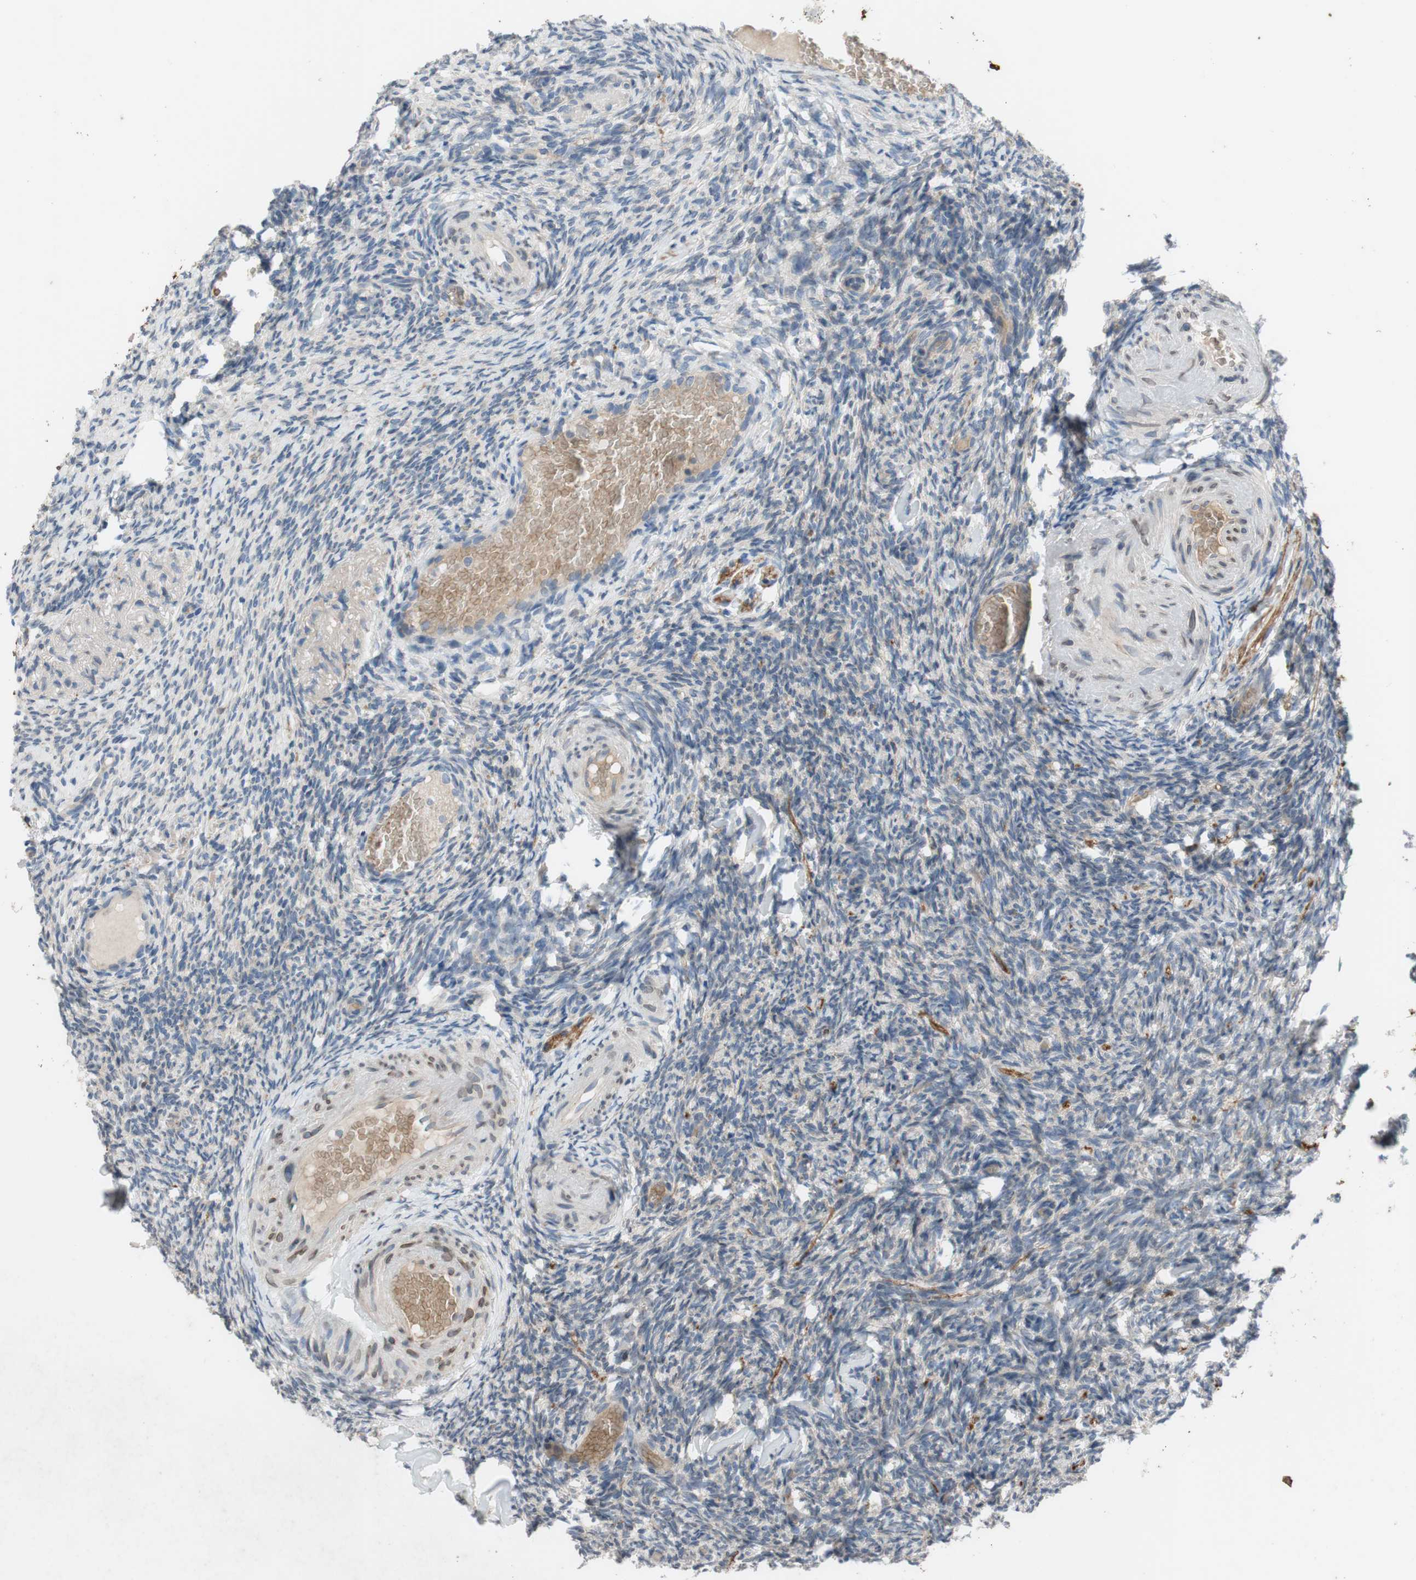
{"staining": {"intensity": "negative", "quantity": "none", "location": "none"}, "tissue": "ovary", "cell_type": "Ovarian stroma cells", "image_type": "normal", "snomed": [{"axis": "morphology", "description": "Normal tissue, NOS"}, {"axis": "topography", "description": "Ovary"}], "caption": "Immunohistochemistry (IHC) image of benign ovary stained for a protein (brown), which displays no expression in ovarian stroma cells.", "gene": "ADD2", "patient": {"sex": "female", "age": 60}}